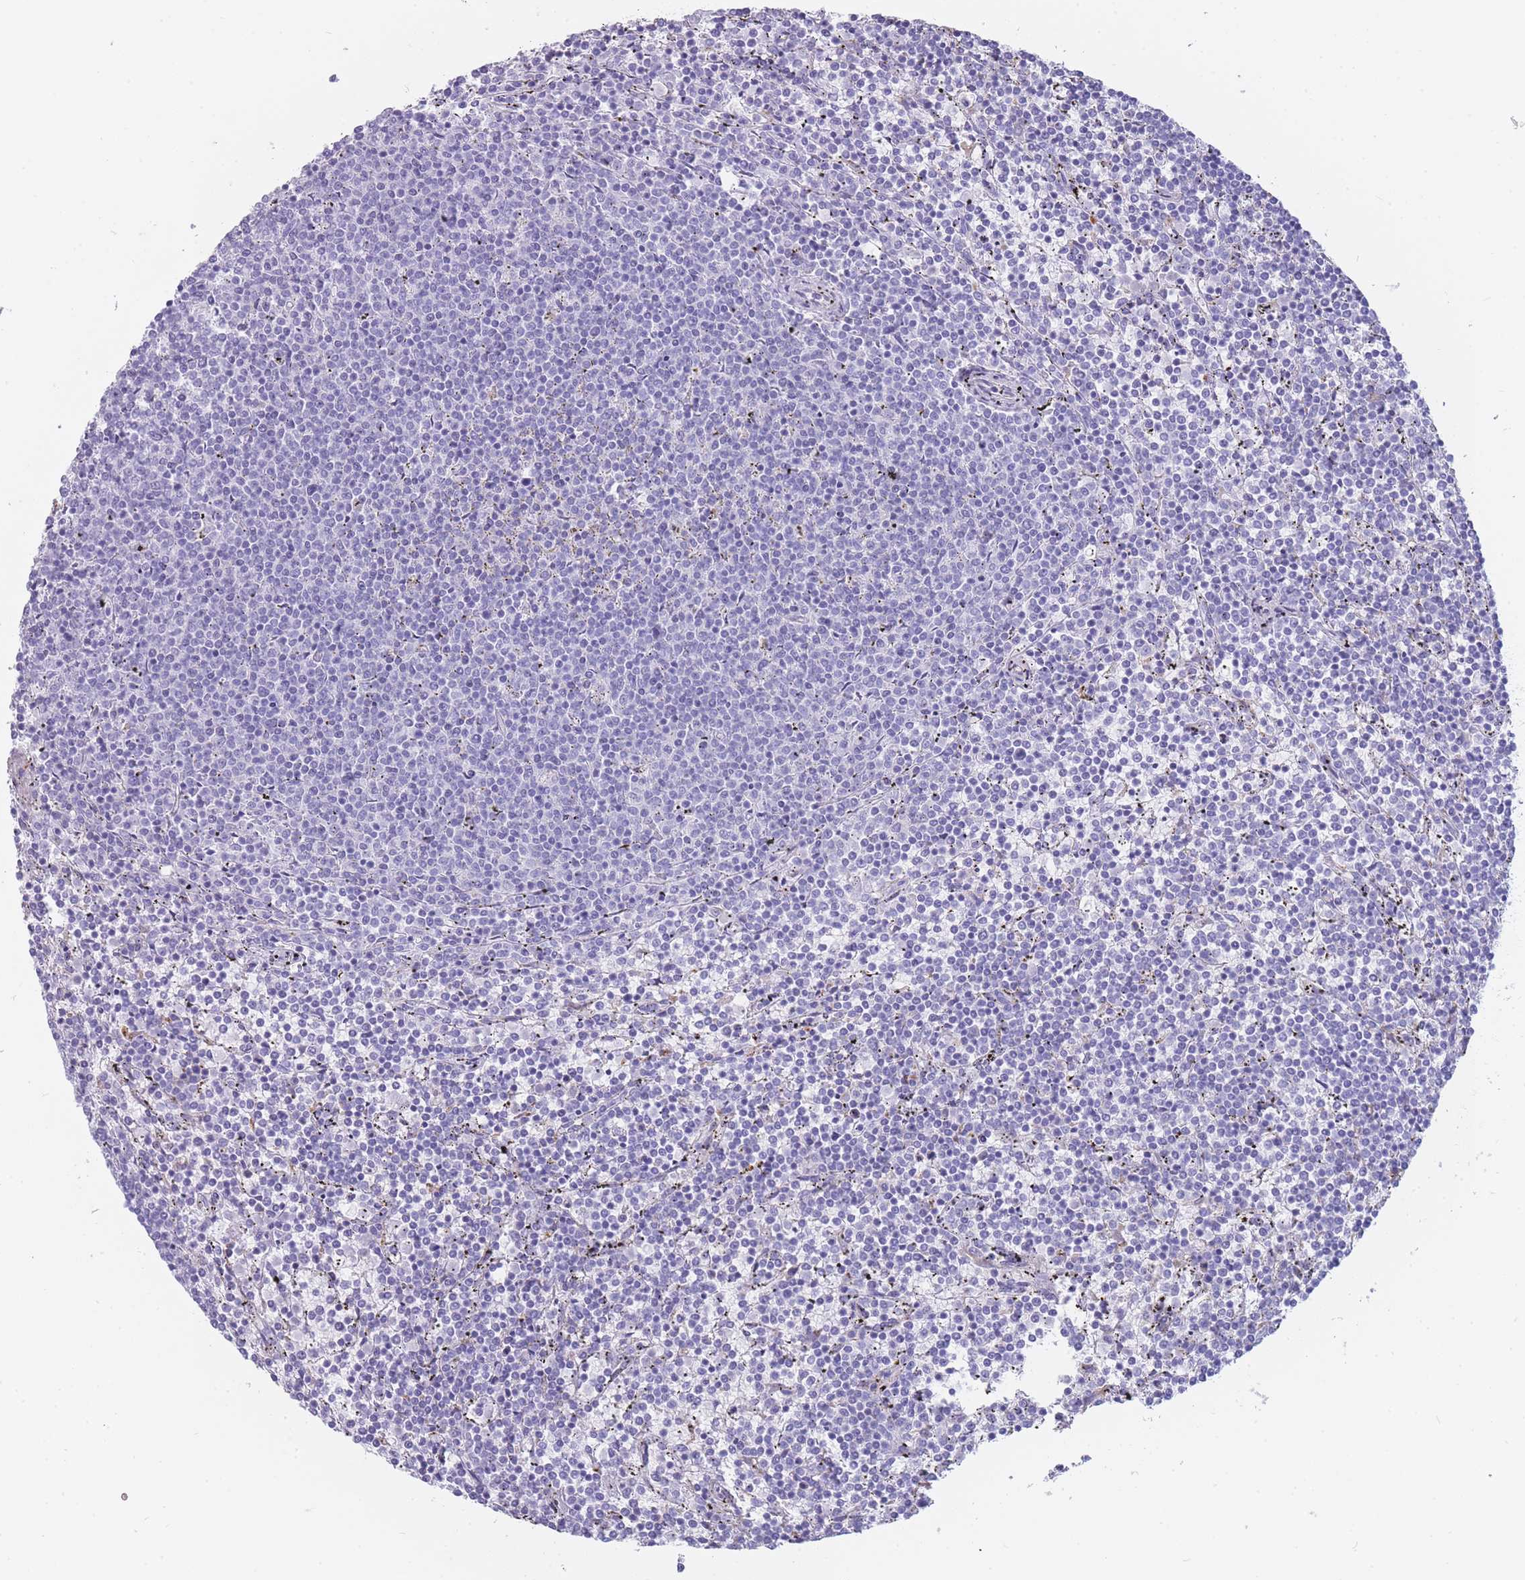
{"staining": {"intensity": "negative", "quantity": "none", "location": "none"}, "tissue": "lymphoma", "cell_type": "Tumor cells", "image_type": "cancer", "snomed": [{"axis": "morphology", "description": "Malignant lymphoma, non-Hodgkin's type, Low grade"}, {"axis": "topography", "description": "Spleen"}], "caption": "A histopathology image of lymphoma stained for a protein shows no brown staining in tumor cells. (DAB IHC with hematoxylin counter stain).", "gene": "GAA", "patient": {"sex": "female", "age": 50}}